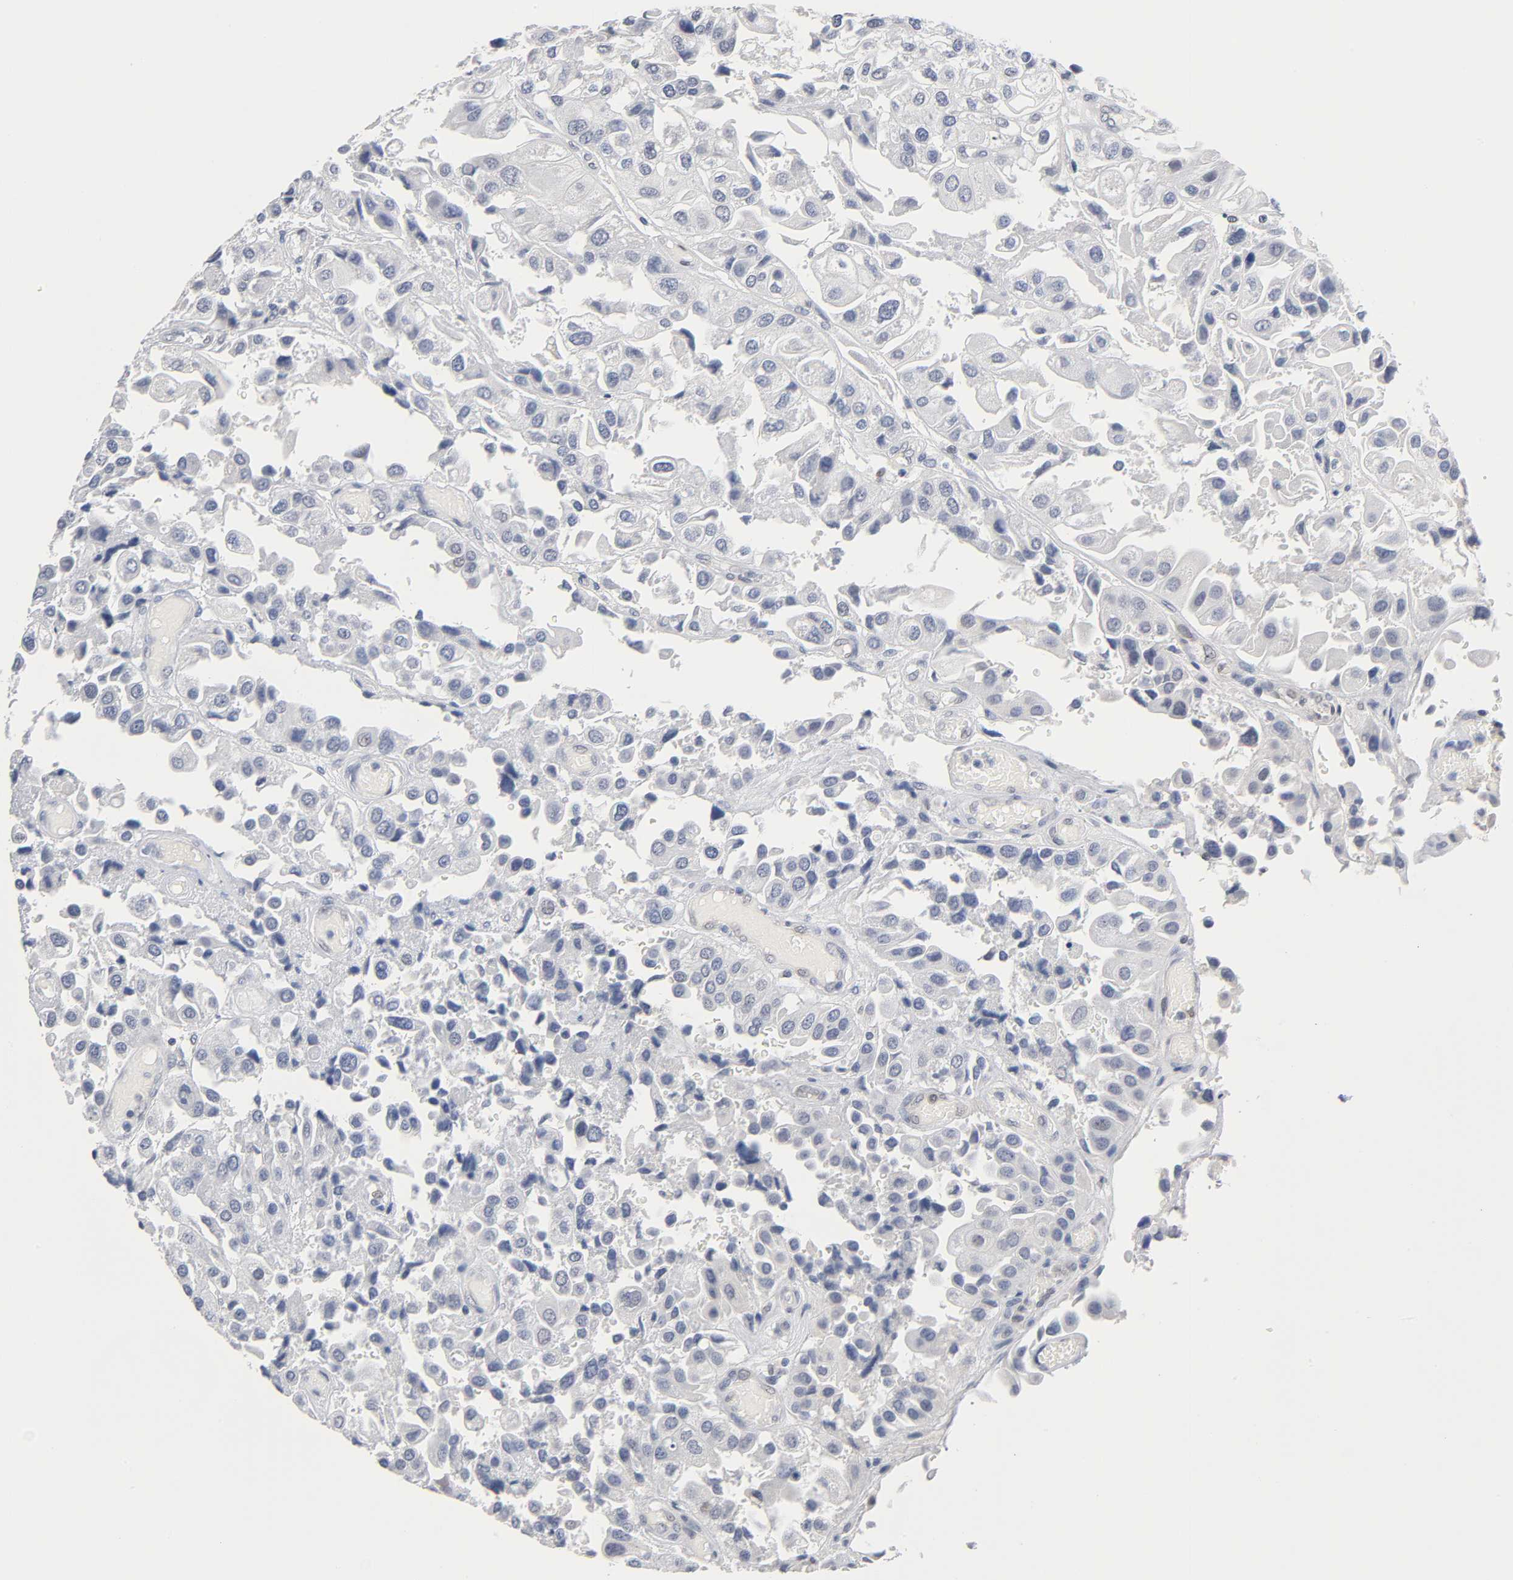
{"staining": {"intensity": "negative", "quantity": "none", "location": "none"}, "tissue": "urothelial cancer", "cell_type": "Tumor cells", "image_type": "cancer", "snomed": [{"axis": "morphology", "description": "Urothelial carcinoma, High grade"}, {"axis": "topography", "description": "Urinary bladder"}], "caption": "Micrograph shows no significant protein expression in tumor cells of urothelial cancer.", "gene": "NFATC1", "patient": {"sex": "female", "age": 64}}